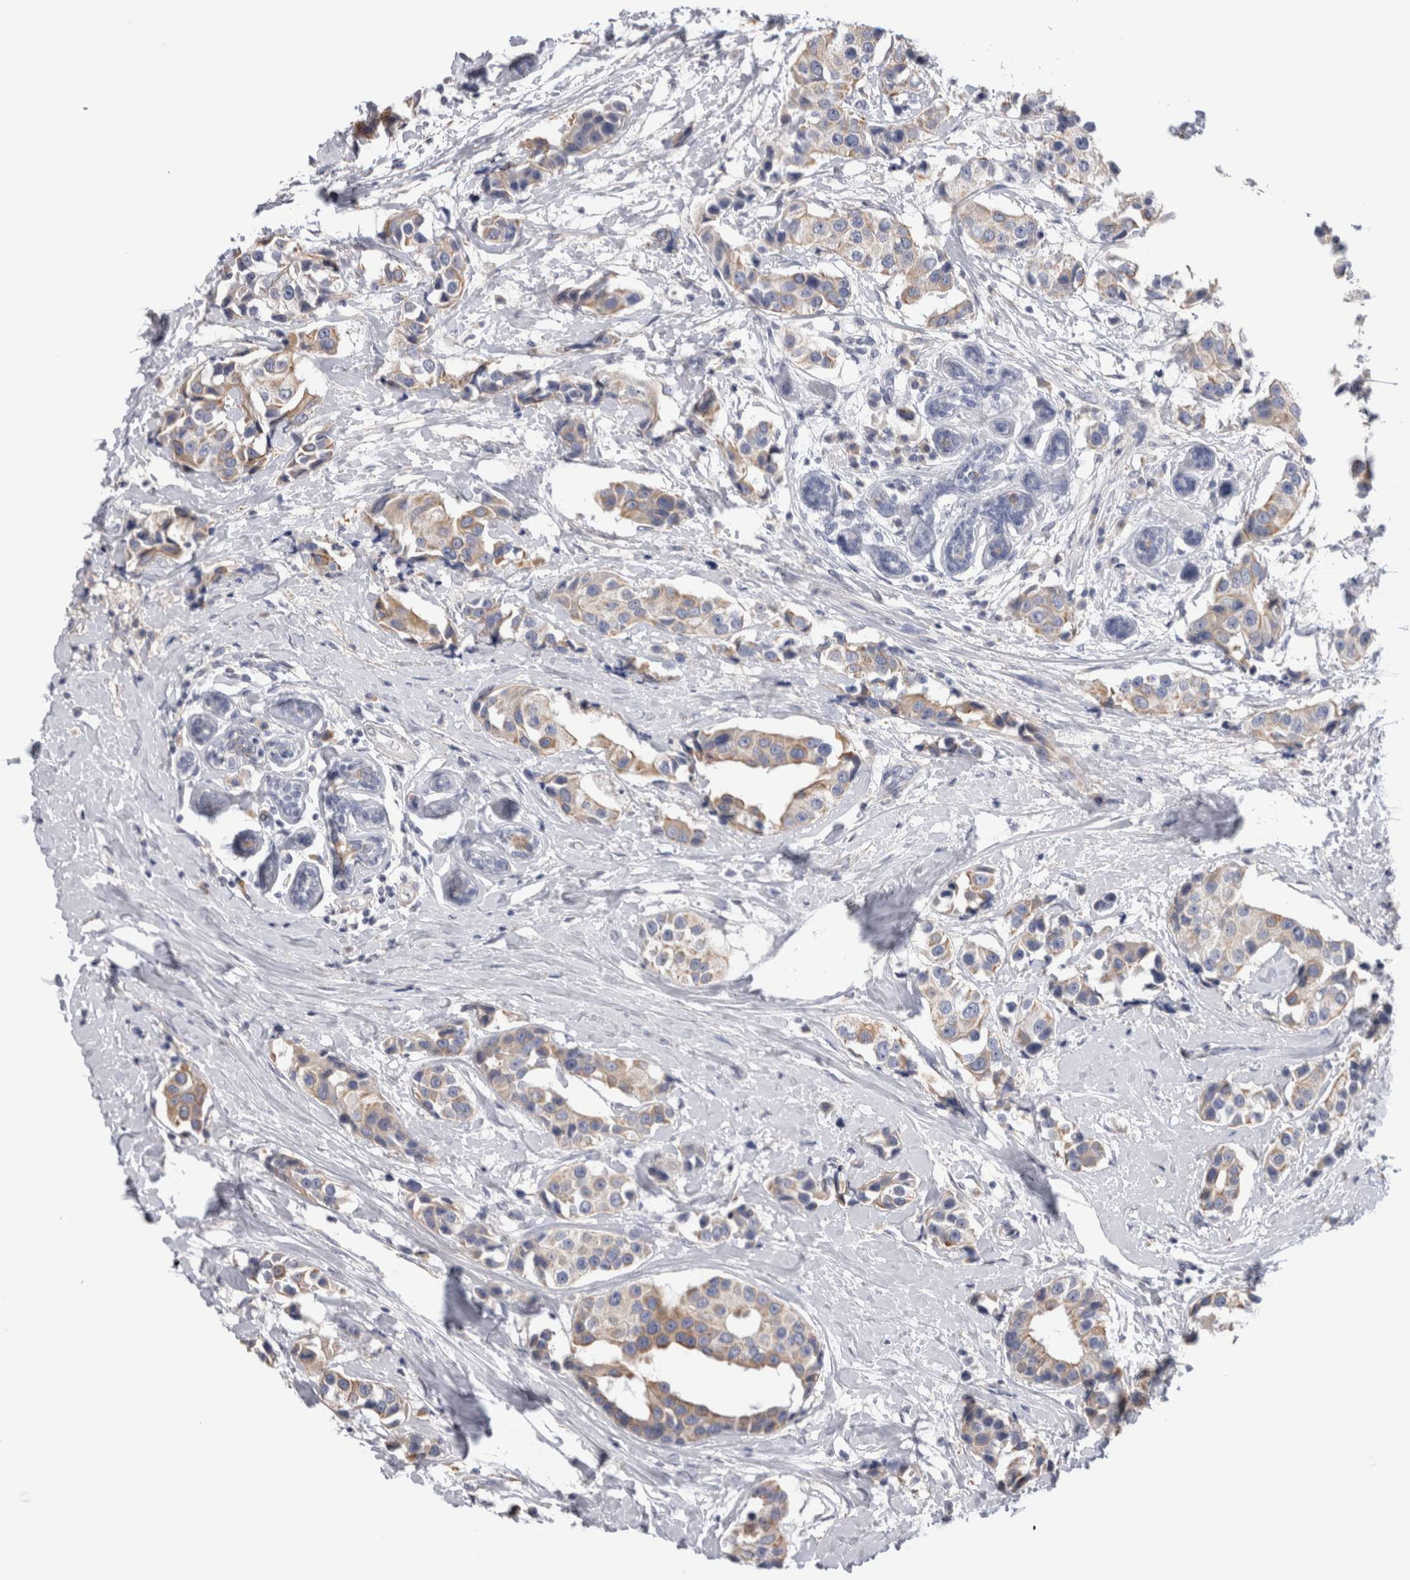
{"staining": {"intensity": "weak", "quantity": "25%-75%", "location": "cytoplasmic/membranous"}, "tissue": "breast cancer", "cell_type": "Tumor cells", "image_type": "cancer", "snomed": [{"axis": "morphology", "description": "Normal tissue, NOS"}, {"axis": "morphology", "description": "Duct carcinoma"}, {"axis": "topography", "description": "Breast"}], "caption": "Breast cancer (intraductal carcinoma) was stained to show a protein in brown. There is low levels of weak cytoplasmic/membranous positivity in about 25%-75% of tumor cells.", "gene": "SMAP2", "patient": {"sex": "female", "age": 39}}